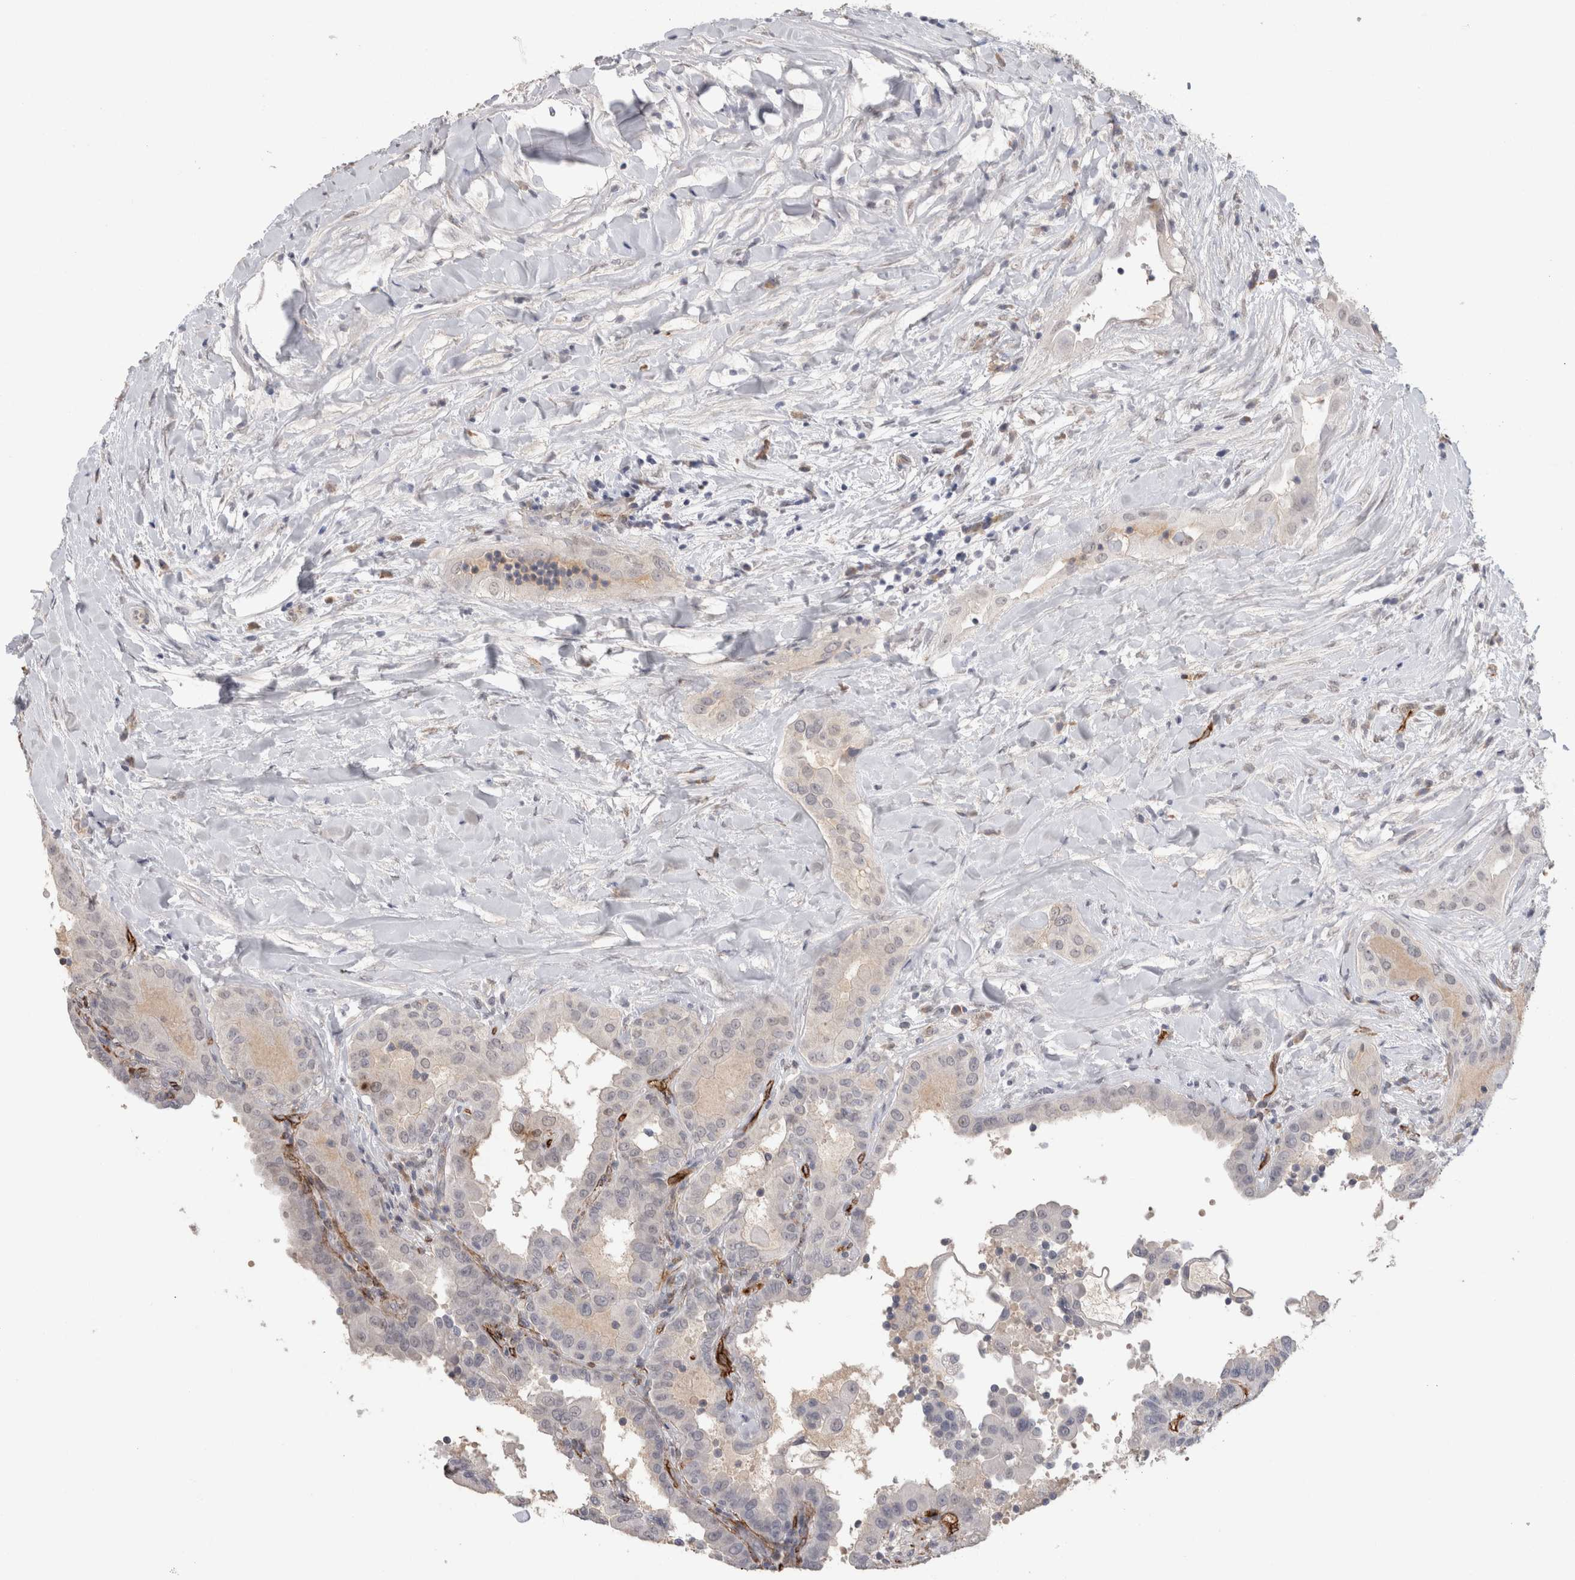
{"staining": {"intensity": "negative", "quantity": "none", "location": "none"}, "tissue": "thyroid cancer", "cell_type": "Tumor cells", "image_type": "cancer", "snomed": [{"axis": "morphology", "description": "Papillary adenocarcinoma, NOS"}, {"axis": "topography", "description": "Thyroid gland"}], "caption": "This is an immunohistochemistry histopathology image of papillary adenocarcinoma (thyroid). There is no expression in tumor cells.", "gene": "CDH13", "patient": {"sex": "male", "age": 33}}